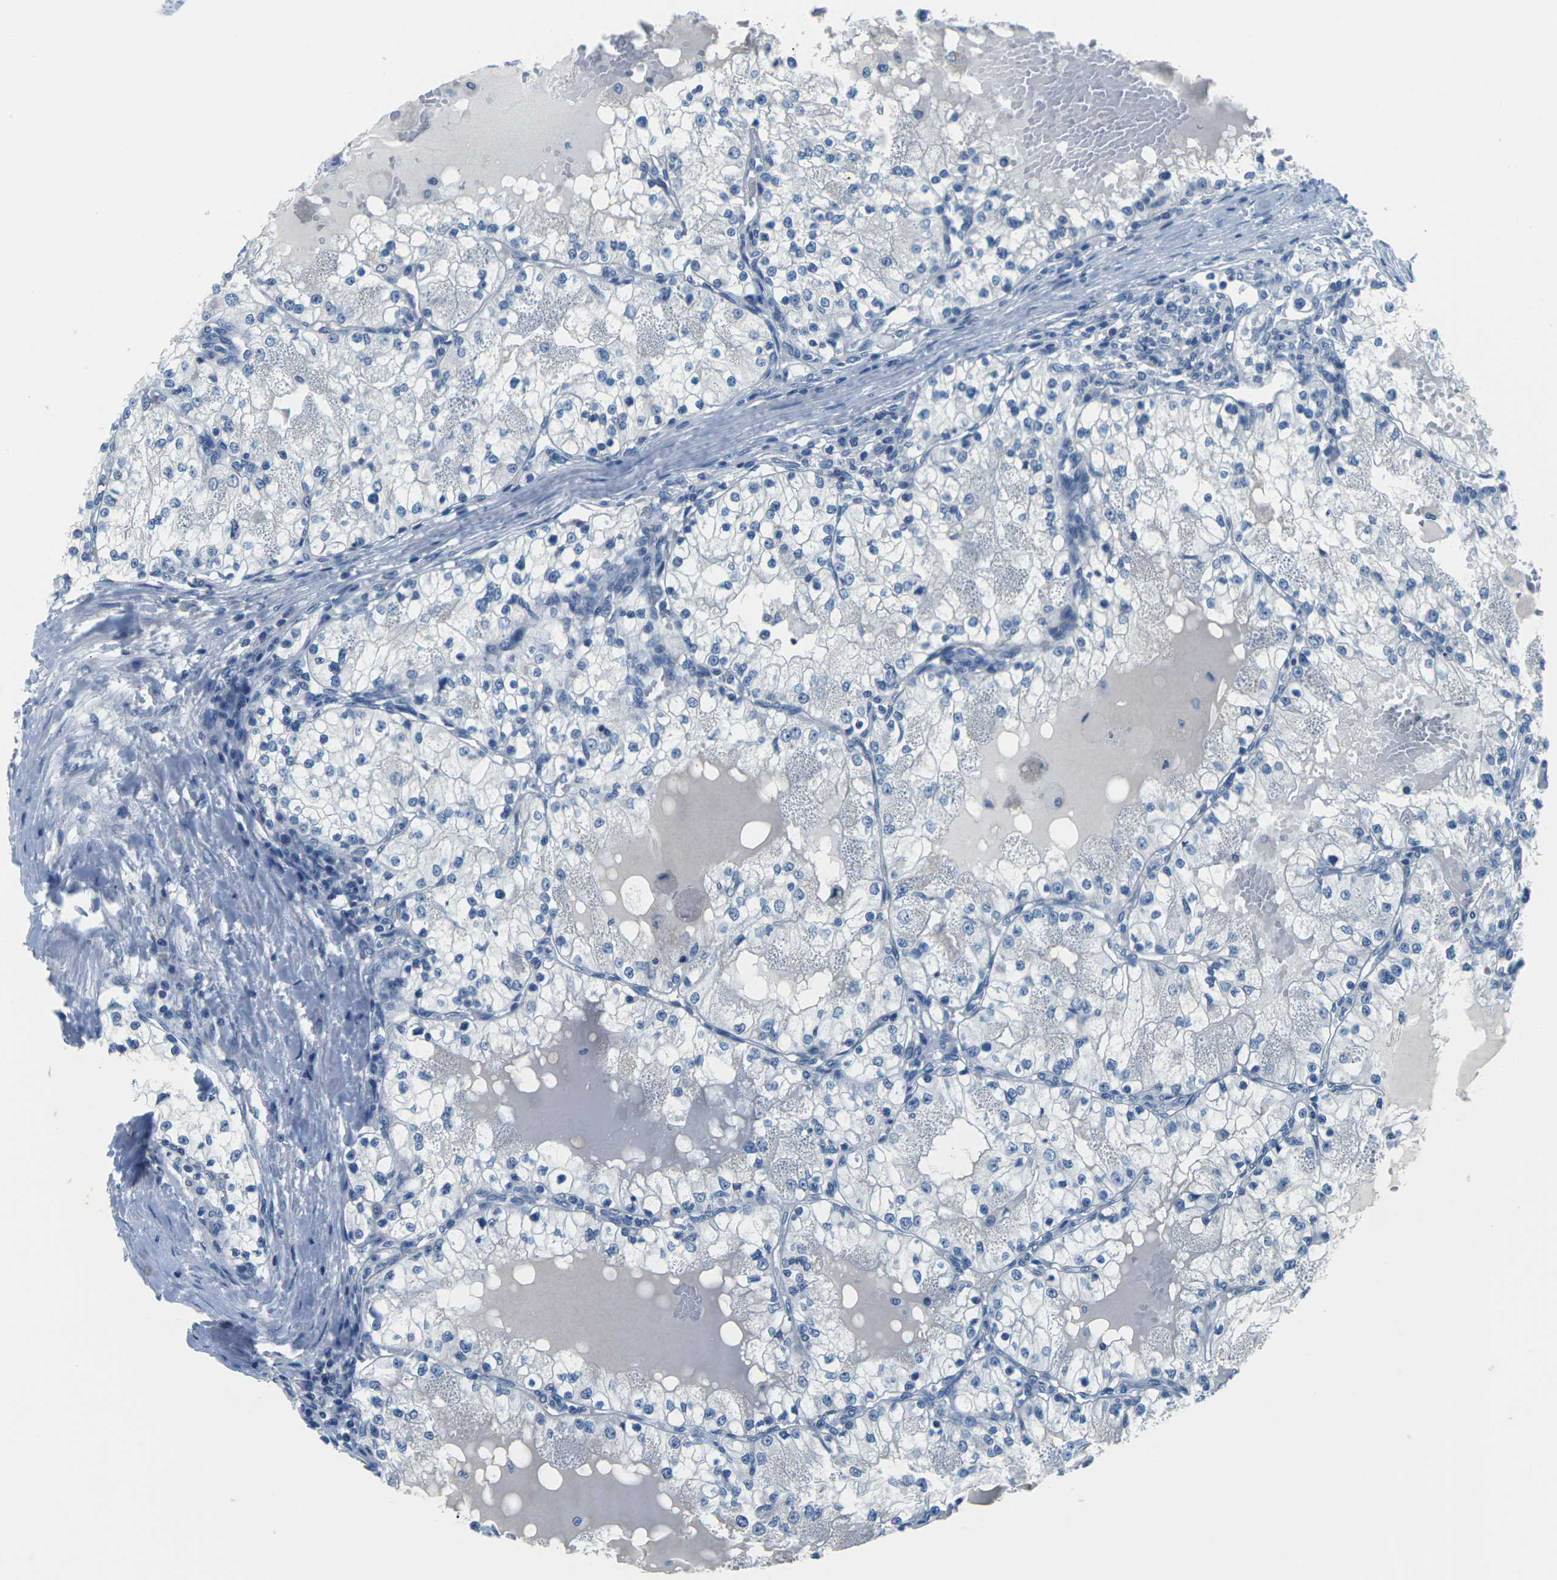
{"staining": {"intensity": "negative", "quantity": "none", "location": "none"}, "tissue": "renal cancer", "cell_type": "Tumor cells", "image_type": "cancer", "snomed": [{"axis": "morphology", "description": "Adenocarcinoma, NOS"}, {"axis": "topography", "description": "Kidney"}], "caption": "Renal cancer (adenocarcinoma) stained for a protein using IHC shows no expression tumor cells.", "gene": "UMOD", "patient": {"sex": "male", "age": 68}}